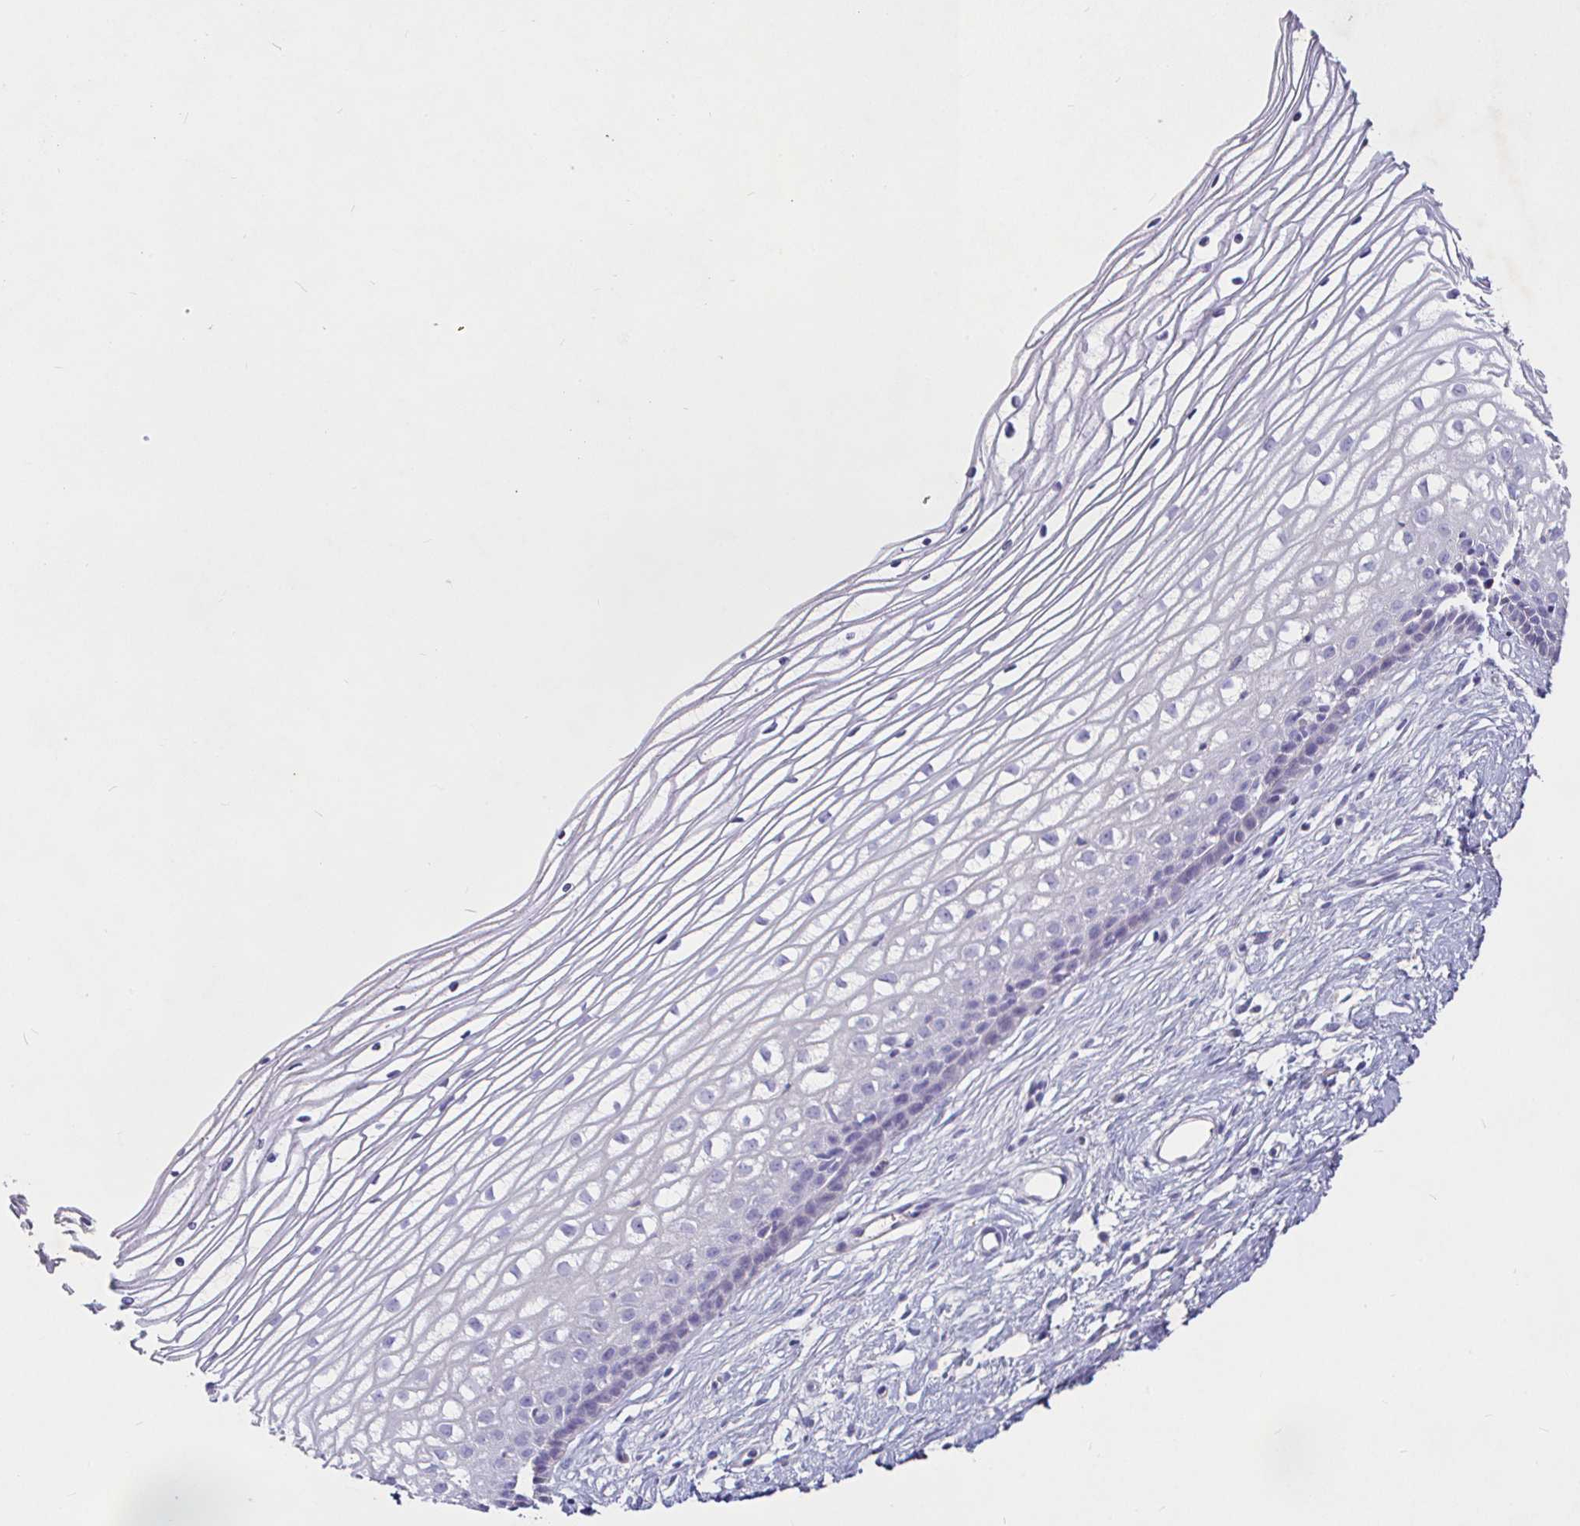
{"staining": {"intensity": "negative", "quantity": "none", "location": "none"}, "tissue": "cervix", "cell_type": "Glandular cells", "image_type": "normal", "snomed": [{"axis": "morphology", "description": "Normal tissue, NOS"}, {"axis": "topography", "description": "Cervix"}], "caption": "Immunohistochemistry of normal human cervix shows no staining in glandular cells. (DAB (3,3'-diaminobenzidine) immunohistochemistry, high magnification).", "gene": "SAA2", "patient": {"sex": "female", "age": 40}}